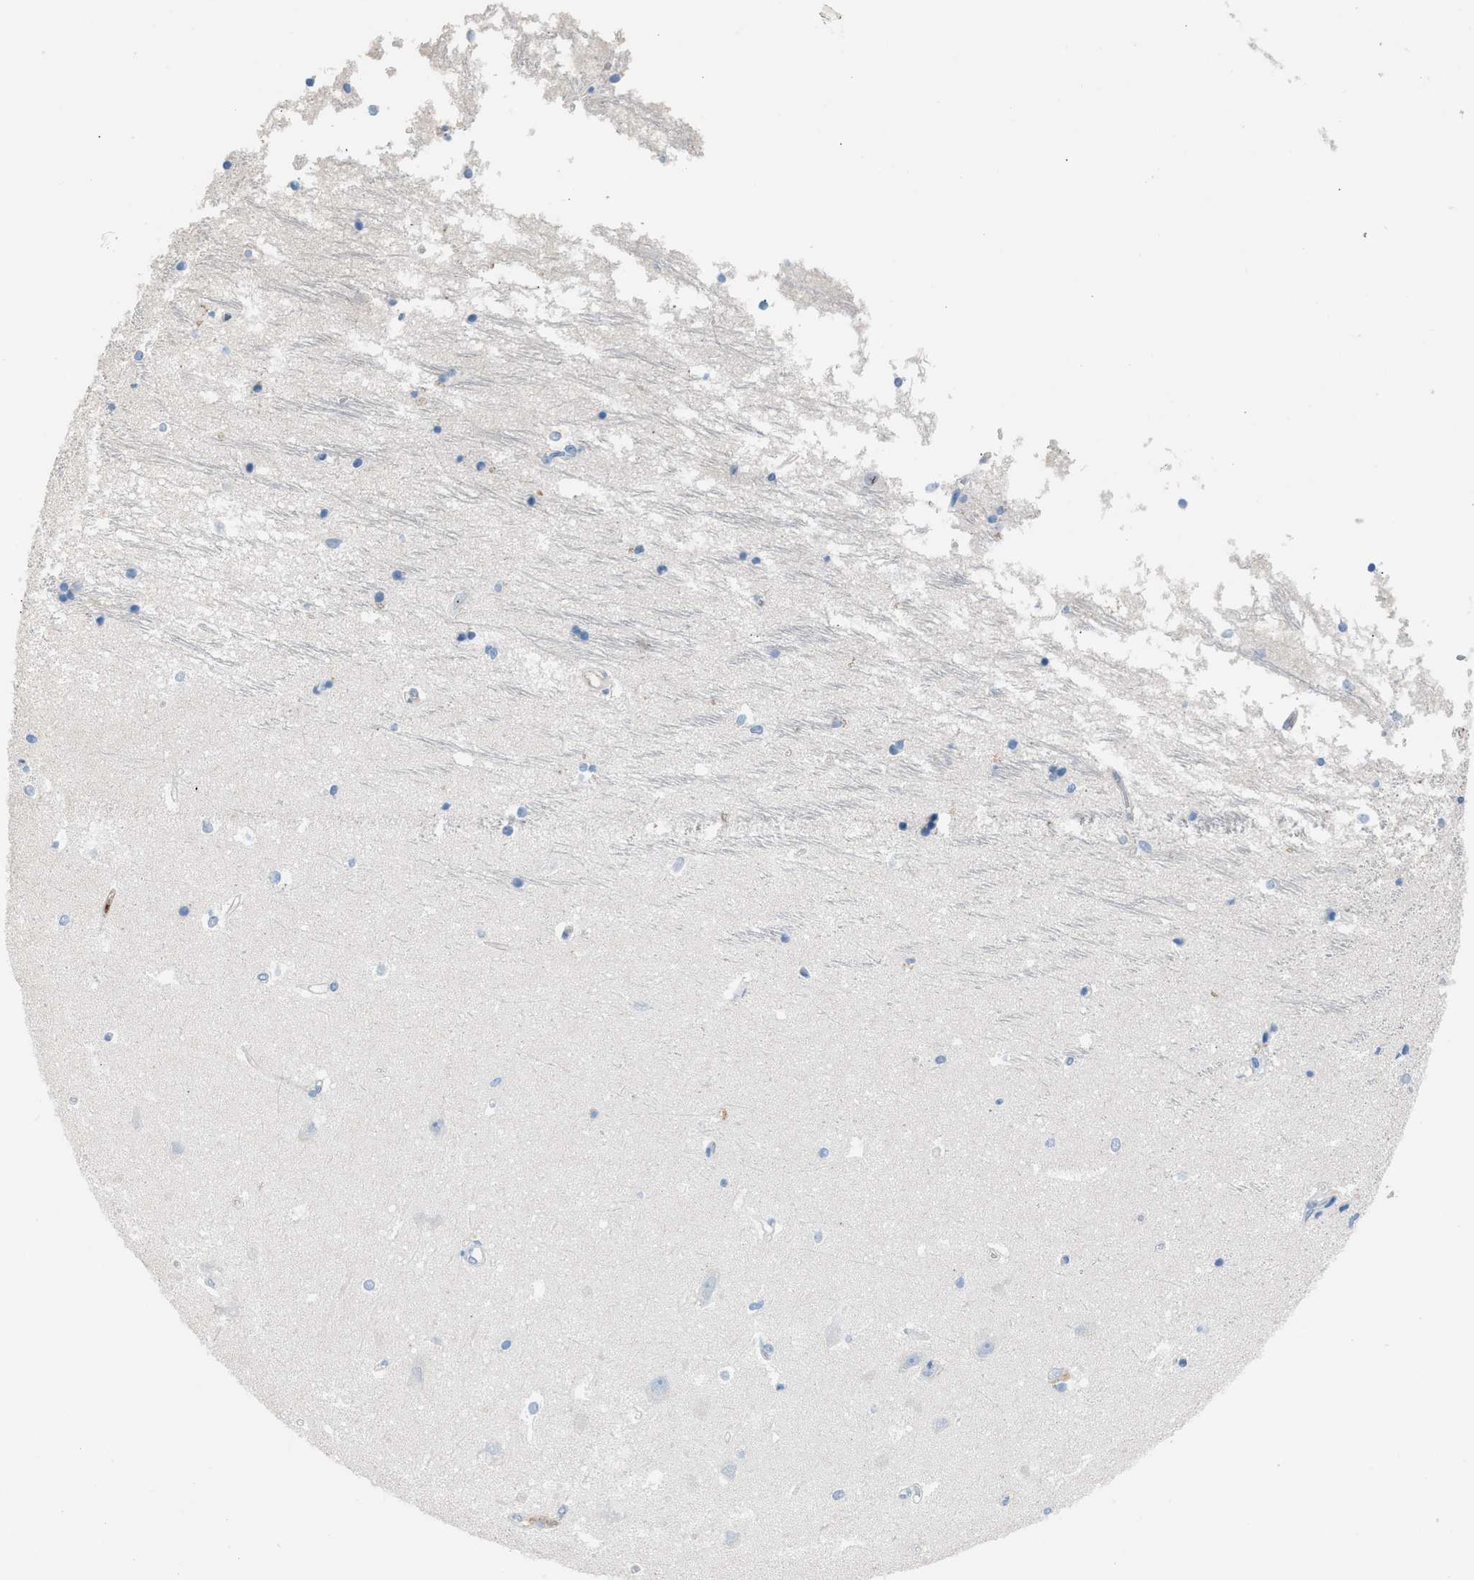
{"staining": {"intensity": "negative", "quantity": "none", "location": "none"}, "tissue": "hippocampus", "cell_type": "Glial cells", "image_type": "normal", "snomed": [{"axis": "morphology", "description": "Normal tissue, NOS"}, {"axis": "topography", "description": "Hippocampus"}], "caption": "This histopathology image is of benign hippocampus stained with immunohistochemistry to label a protein in brown with the nuclei are counter-stained blue. There is no expression in glial cells. (Stains: DAB immunohistochemistry (IHC) with hematoxylin counter stain, Microscopy: brightfield microscopy at high magnification).", "gene": "DYSF", "patient": {"sex": "male", "age": 45}}